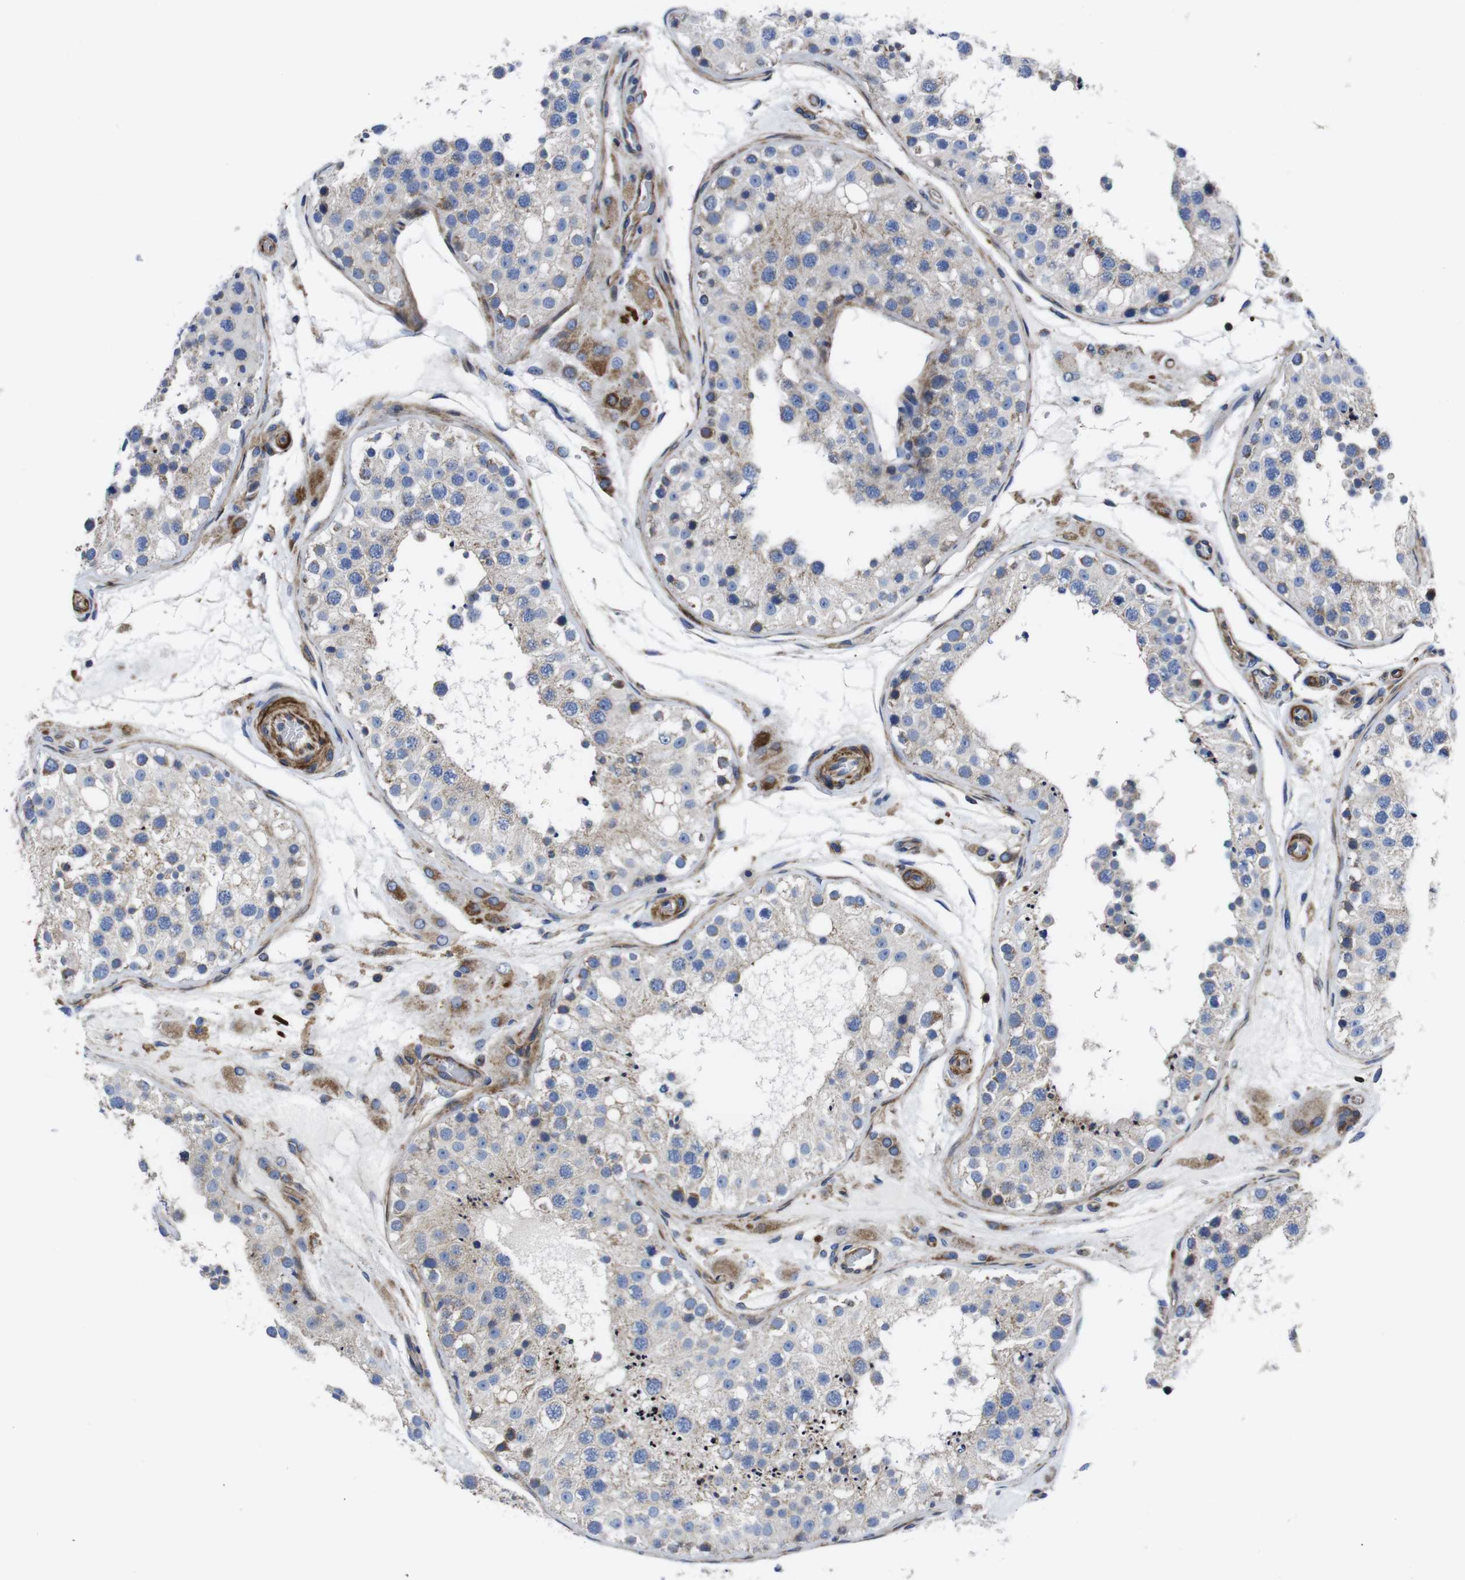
{"staining": {"intensity": "moderate", "quantity": "<25%", "location": "cytoplasmic/membranous"}, "tissue": "testis", "cell_type": "Cells in seminiferous ducts", "image_type": "normal", "snomed": [{"axis": "morphology", "description": "Normal tissue, NOS"}, {"axis": "topography", "description": "Testis"}], "caption": "A low amount of moderate cytoplasmic/membranous positivity is seen in approximately <25% of cells in seminiferous ducts in benign testis.", "gene": "GPR4", "patient": {"sex": "male", "age": 26}}